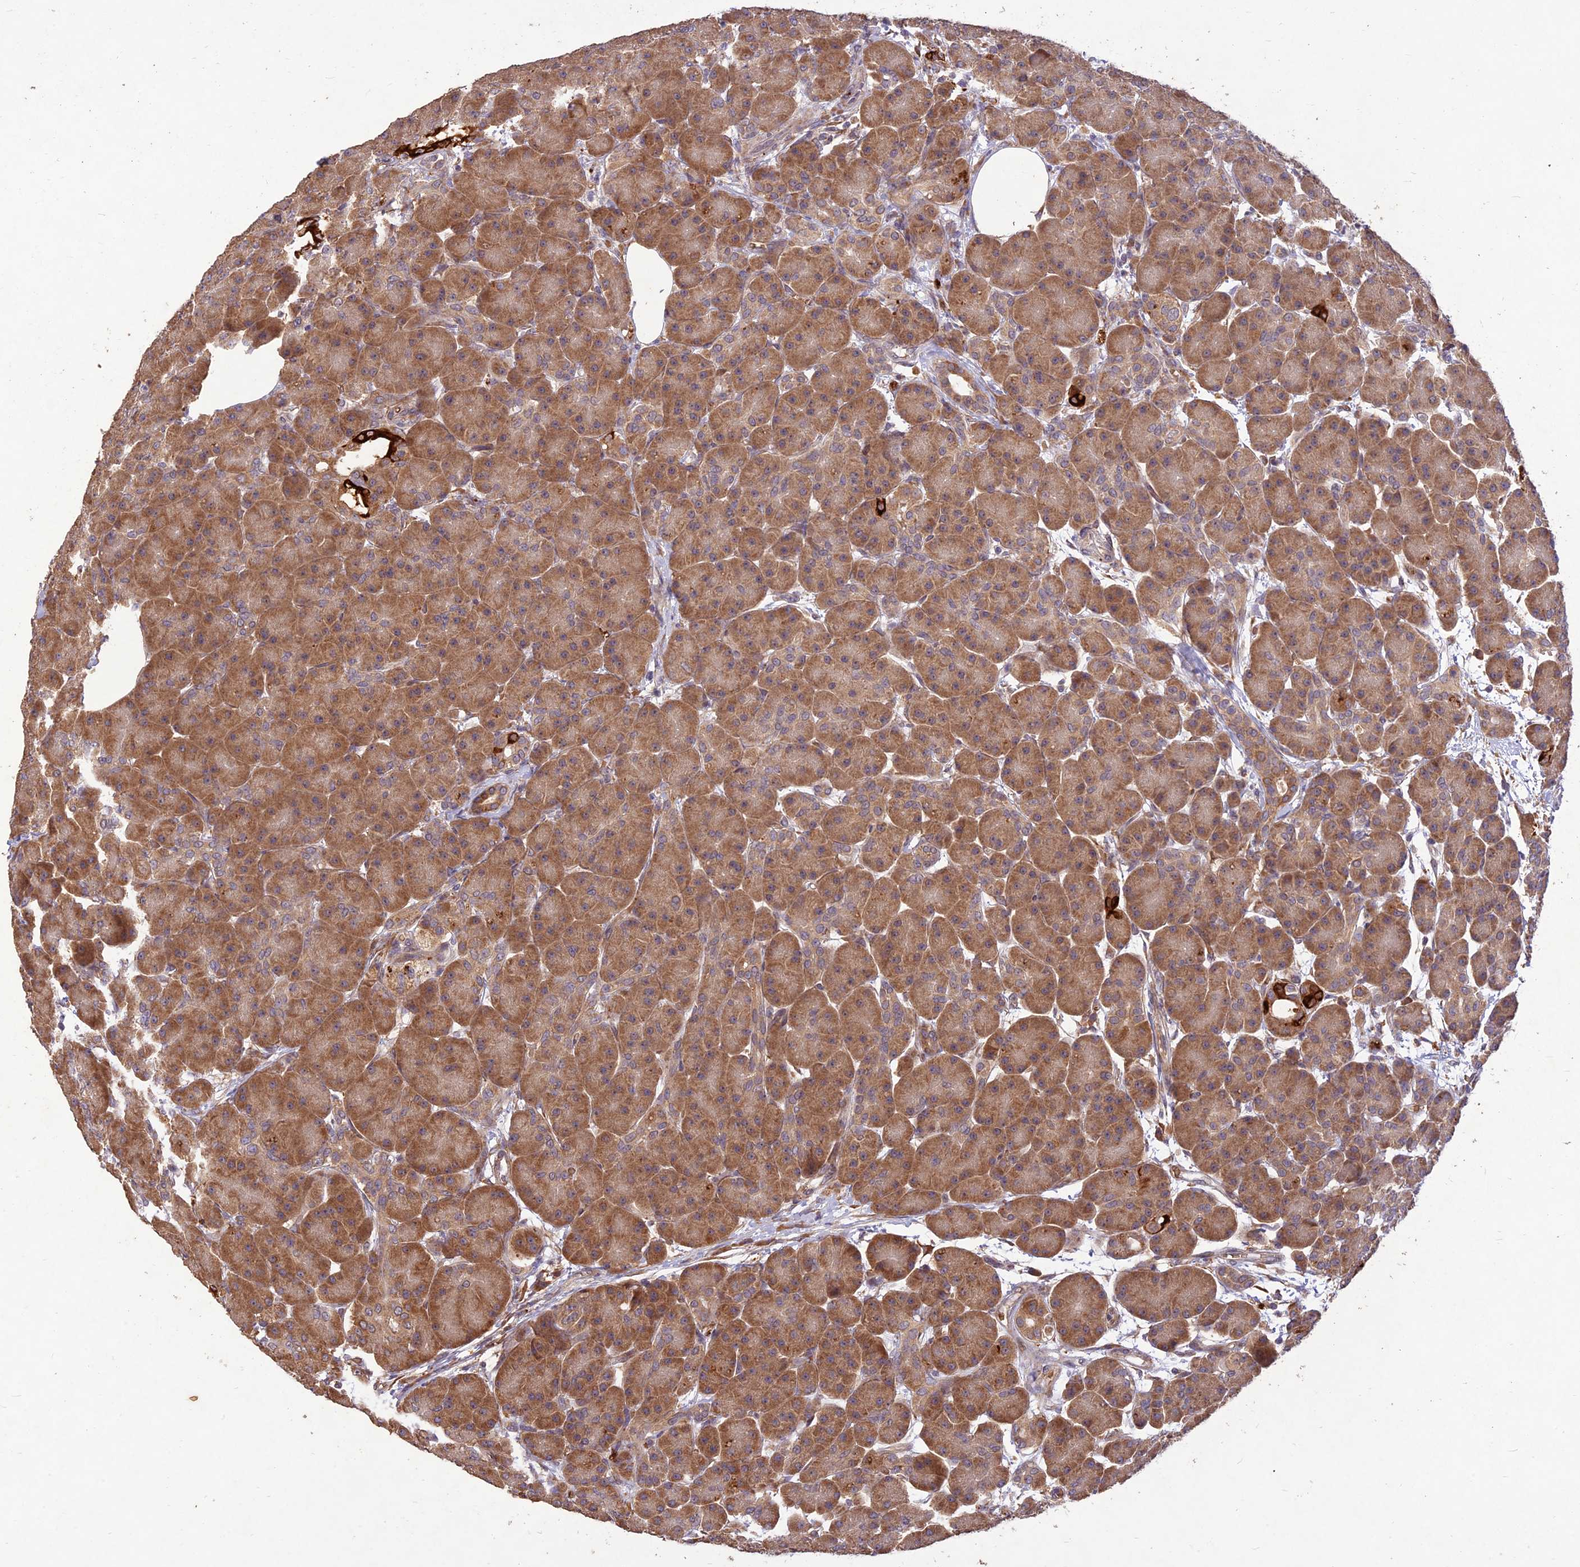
{"staining": {"intensity": "moderate", "quantity": ">75%", "location": "cytoplasmic/membranous"}, "tissue": "pancreas", "cell_type": "Exocrine glandular cells", "image_type": "normal", "snomed": [{"axis": "morphology", "description": "Normal tissue, NOS"}, {"axis": "topography", "description": "Pancreas"}], "caption": "Immunohistochemical staining of normal pancreas exhibits >75% levels of moderate cytoplasmic/membranous protein expression in approximately >75% of exocrine glandular cells.", "gene": "PPP1R11", "patient": {"sex": "male", "age": 63}}